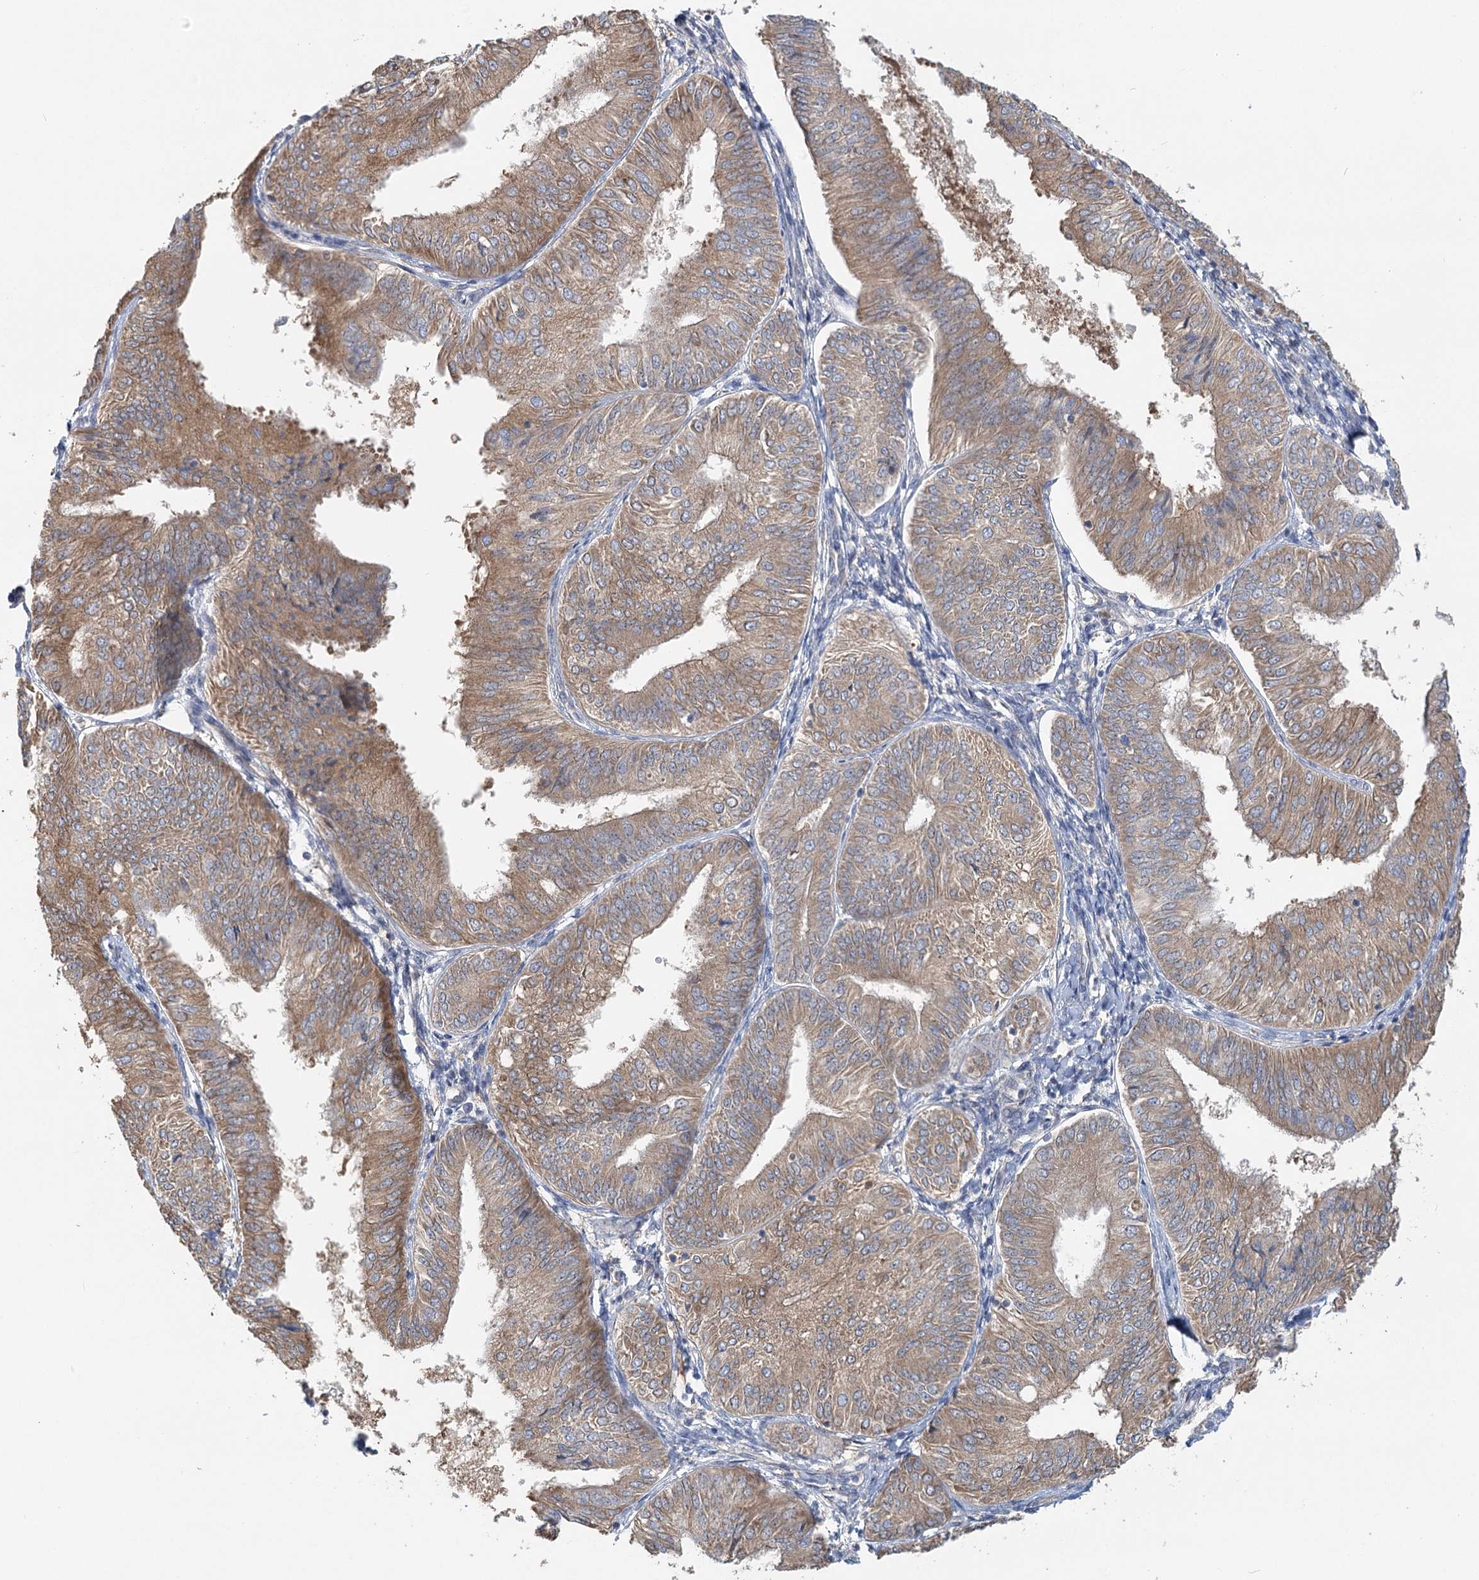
{"staining": {"intensity": "weak", "quantity": ">75%", "location": "cytoplasmic/membranous"}, "tissue": "endometrial cancer", "cell_type": "Tumor cells", "image_type": "cancer", "snomed": [{"axis": "morphology", "description": "Adenocarcinoma, NOS"}, {"axis": "topography", "description": "Endometrium"}], "caption": "There is low levels of weak cytoplasmic/membranous staining in tumor cells of endometrial cancer, as demonstrated by immunohistochemical staining (brown color).", "gene": "PAIP2", "patient": {"sex": "female", "age": 58}}